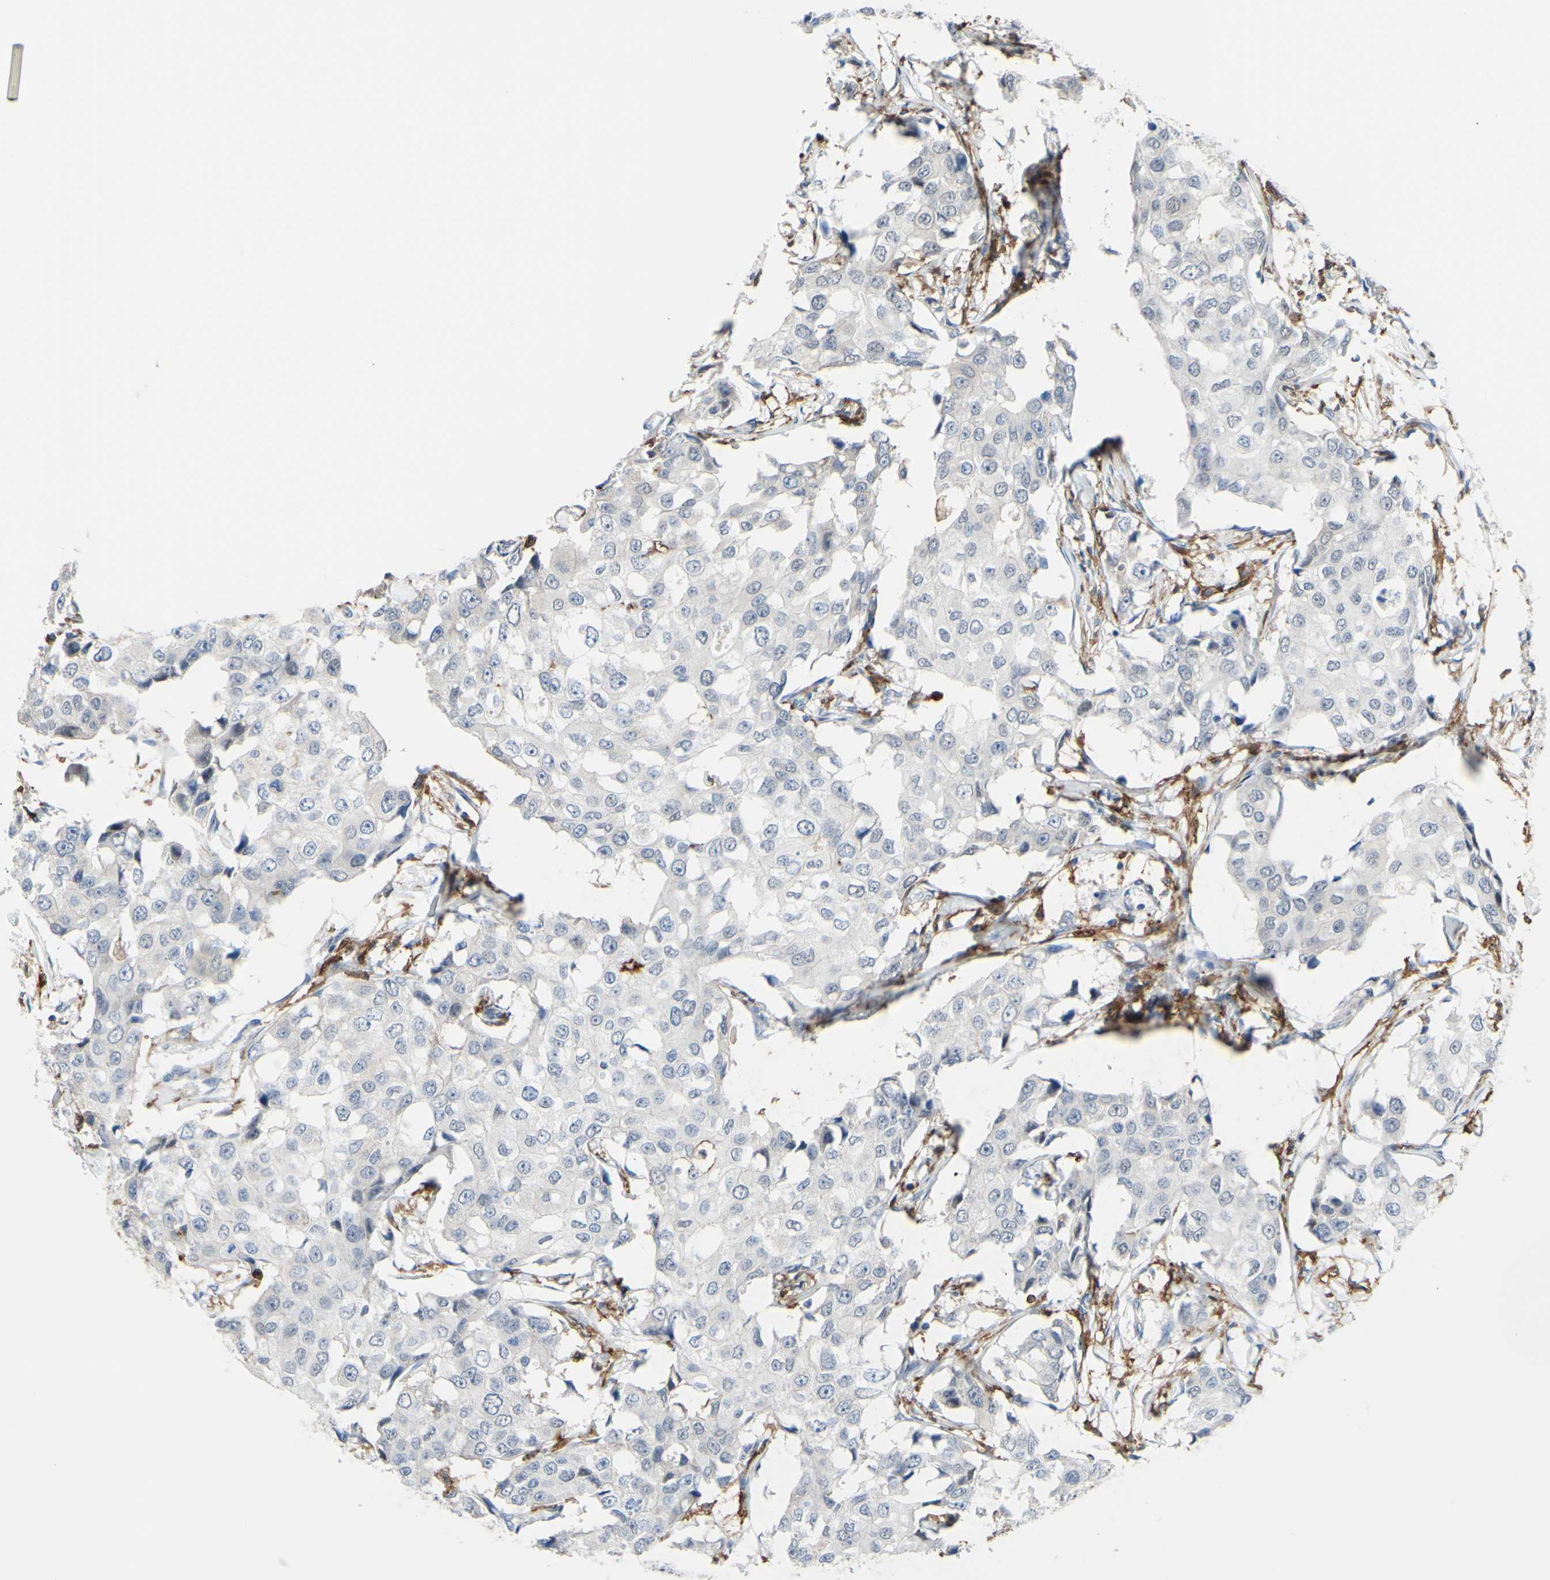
{"staining": {"intensity": "negative", "quantity": "none", "location": "none"}, "tissue": "breast cancer", "cell_type": "Tumor cells", "image_type": "cancer", "snomed": [{"axis": "morphology", "description": "Duct carcinoma"}, {"axis": "topography", "description": "Breast"}], "caption": "IHC of human breast intraductal carcinoma displays no positivity in tumor cells.", "gene": "FCGR2A", "patient": {"sex": "female", "age": 27}}